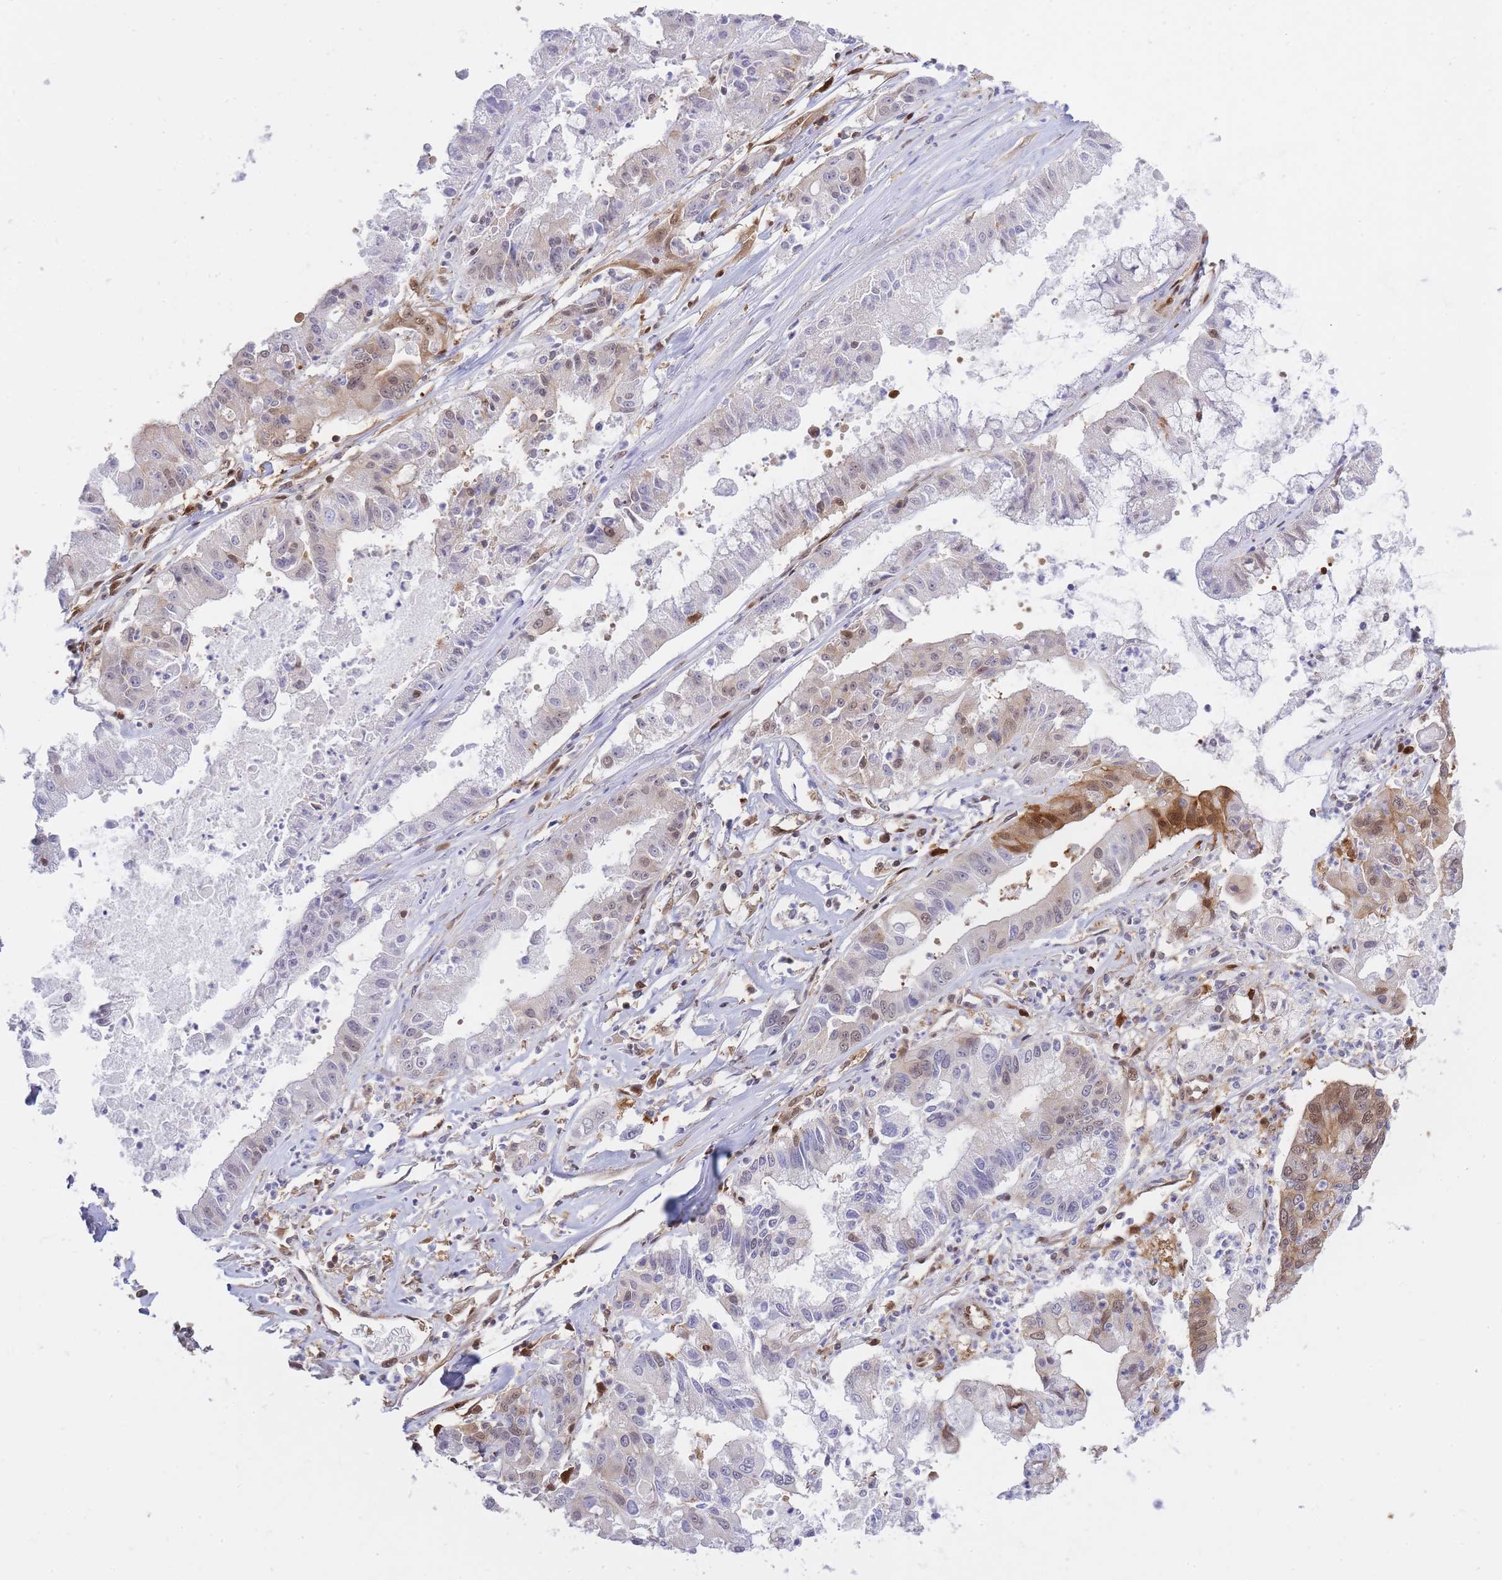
{"staining": {"intensity": "moderate", "quantity": "<25%", "location": "cytoplasmic/membranous,nuclear"}, "tissue": "ovarian cancer", "cell_type": "Tumor cells", "image_type": "cancer", "snomed": [{"axis": "morphology", "description": "Cystadenocarcinoma, mucinous, NOS"}, {"axis": "topography", "description": "Ovary"}], "caption": "Protein expression by immunohistochemistry shows moderate cytoplasmic/membranous and nuclear staining in about <25% of tumor cells in mucinous cystadenocarcinoma (ovarian). Nuclei are stained in blue.", "gene": "NSFL1C", "patient": {"sex": "female", "age": 70}}